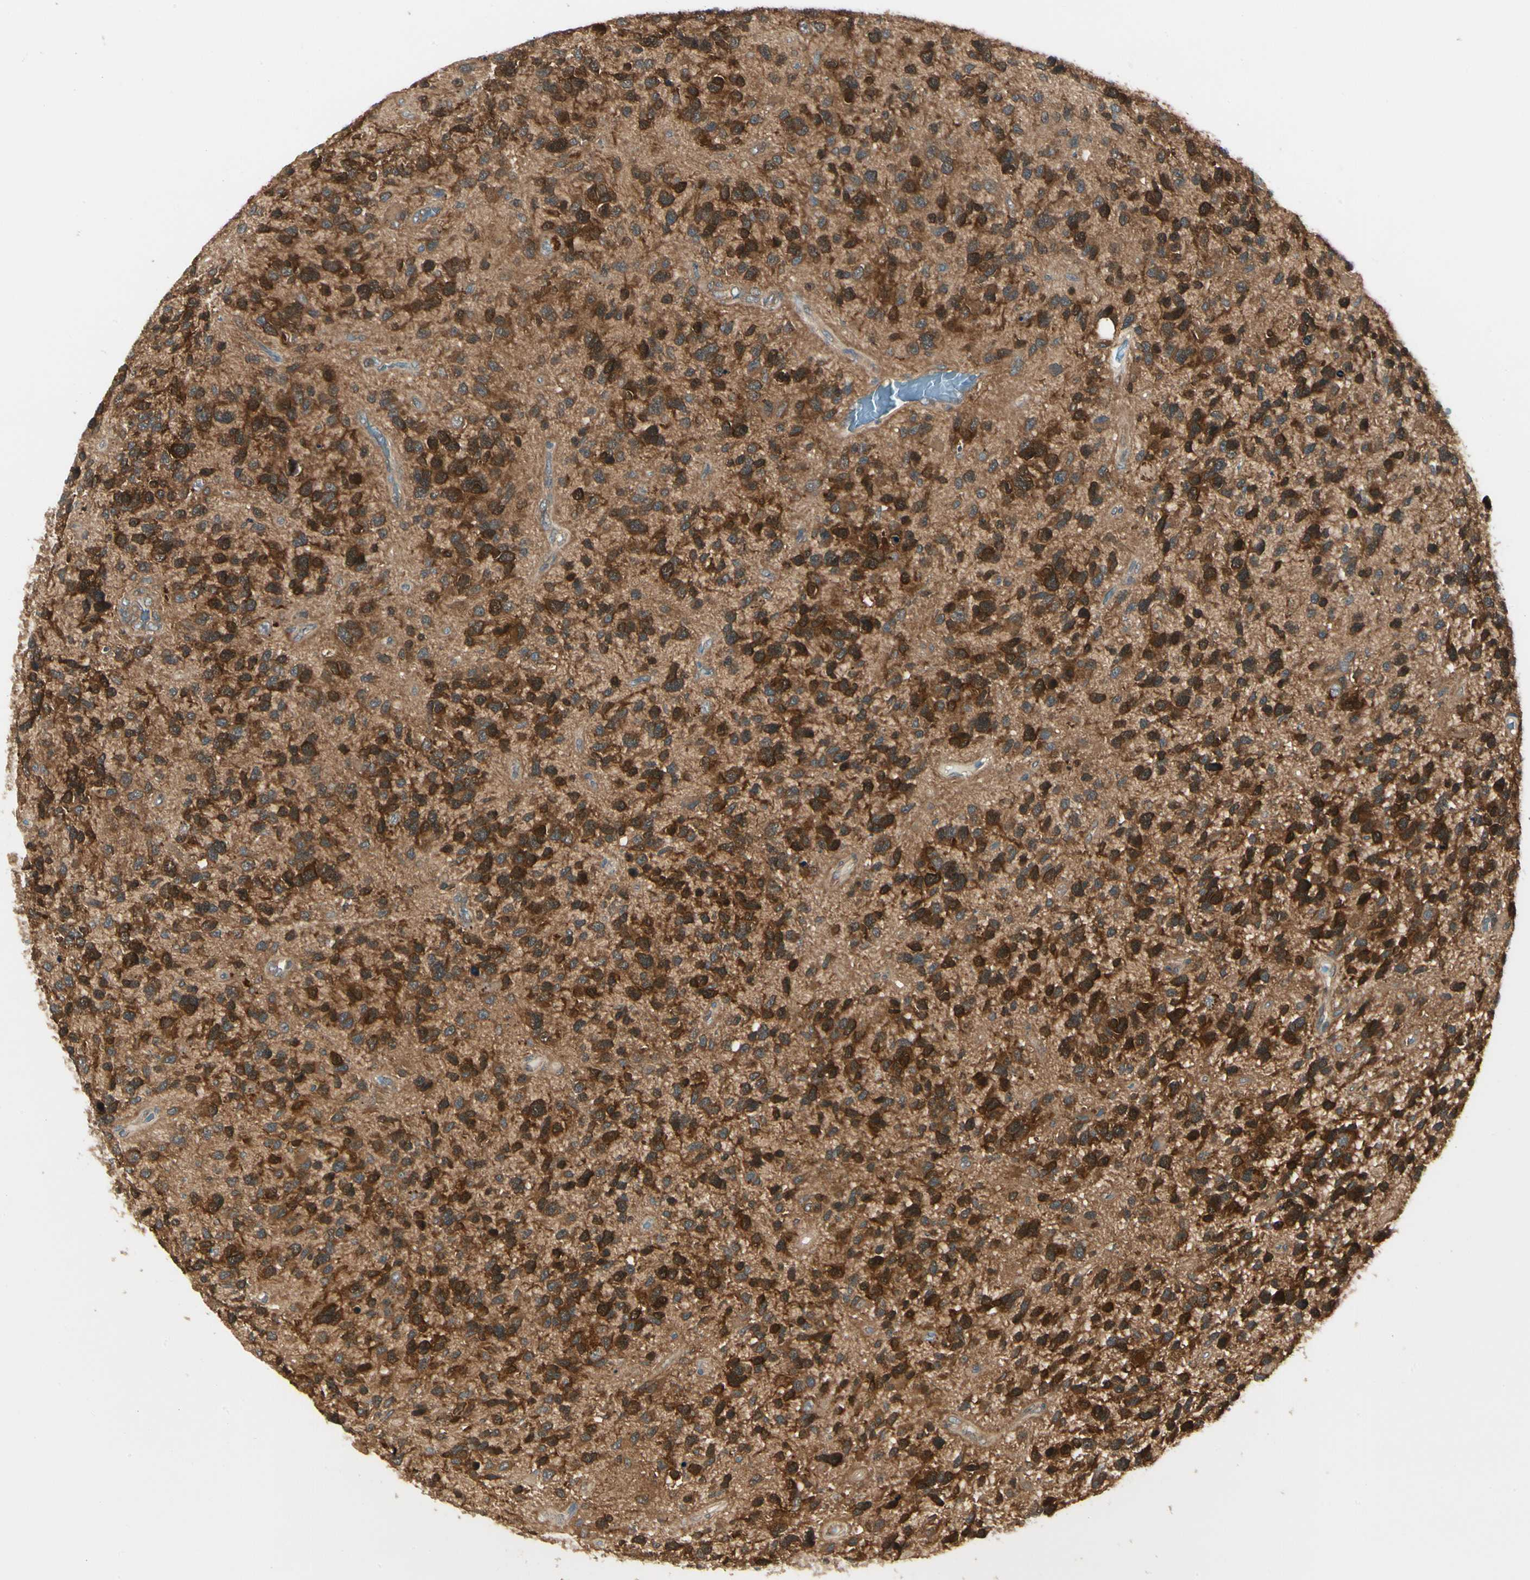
{"staining": {"intensity": "strong", "quantity": ">75%", "location": "cytoplasmic/membranous"}, "tissue": "glioma", "cell_type": "Tumor cells", "image_type": "cancer", "snomed": [{"axis": "morphology", "description": "Glioma, malignant, High grade"}, {"axis": "topography", "description": "Brain"}], "caption": "The immunohistochemical stain highlights strong cytoplasmic/membranous staining in tumor cells of malignant glioma (high-grade) tissue.", "gene": "NME1-NME2", "patient": {"sex": "female", "age": 58}}